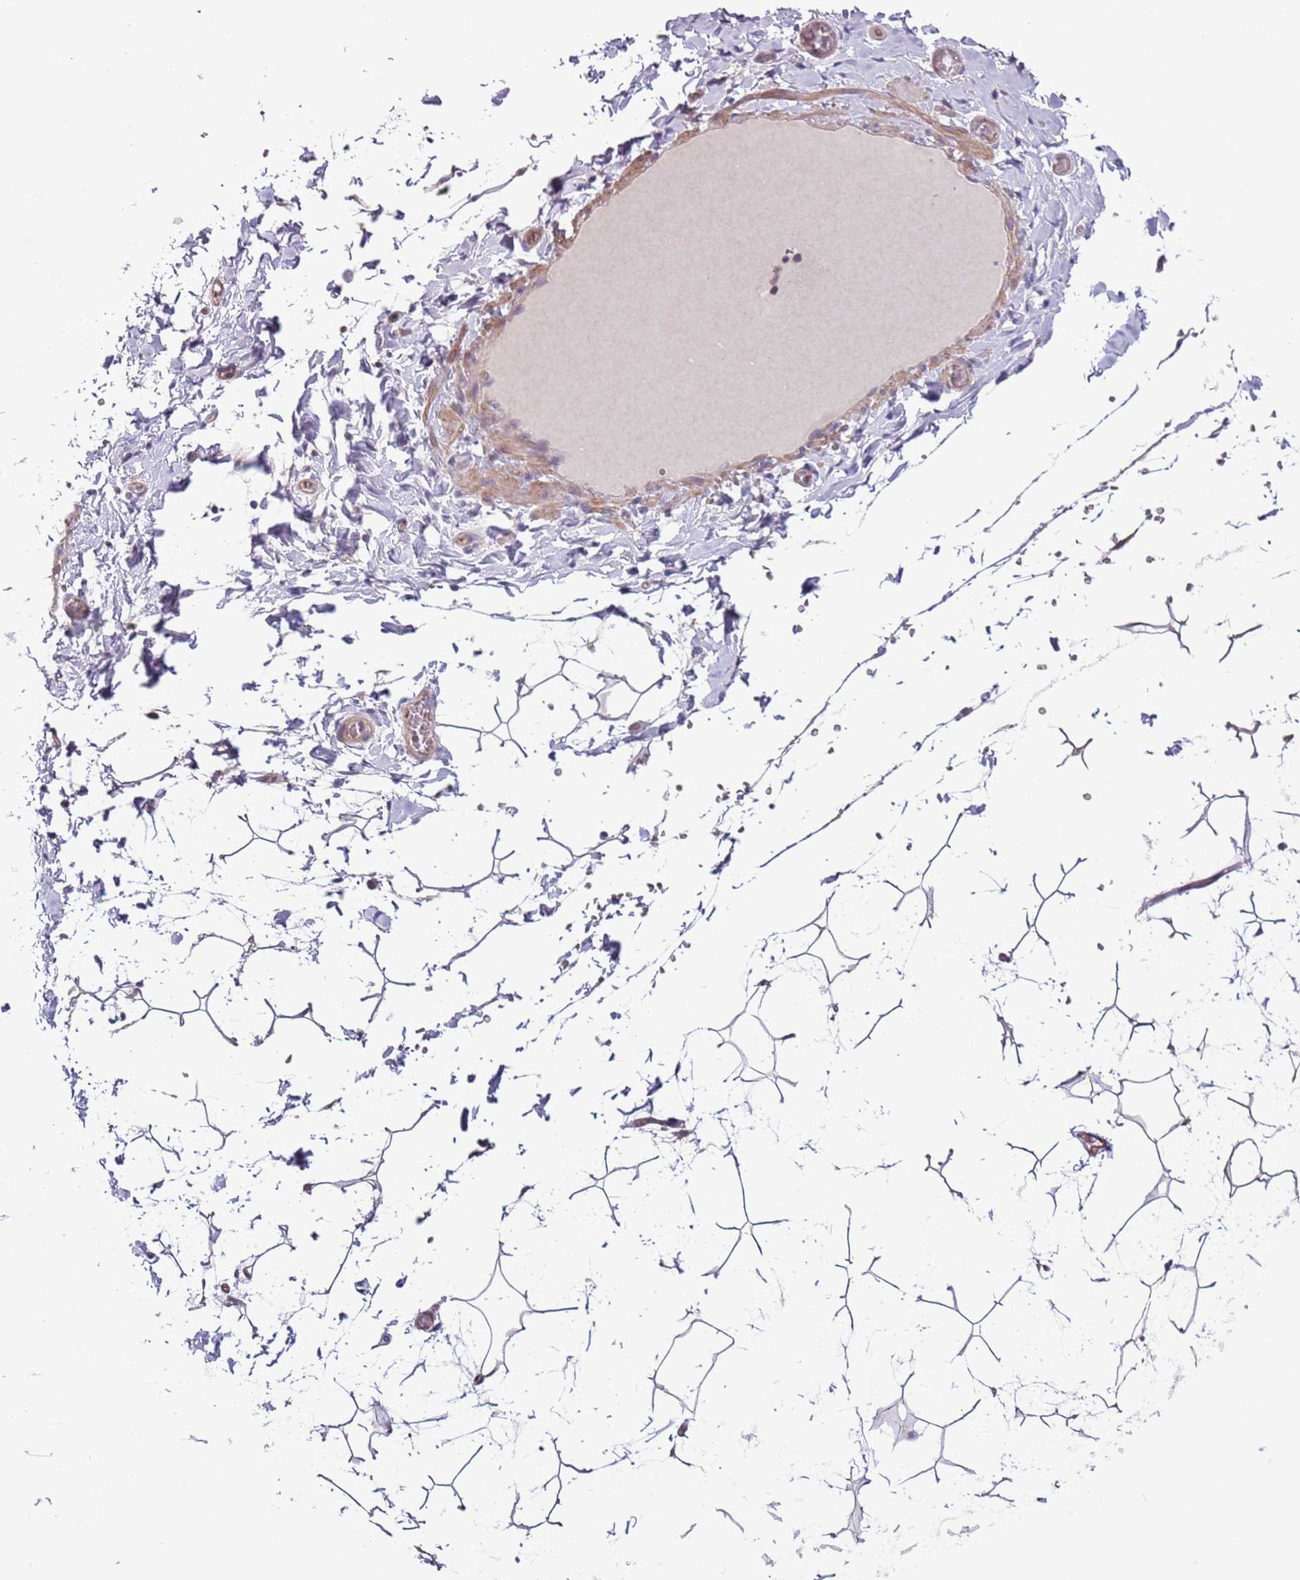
{"staining": {"intensity": "negative", "quantity": "none", "location": "none"}, "tissue": "adipose tissue", "cell_type": "Adipocytes", "image_type": "normal", "snomed": [{"axis": "morphology", "description": "Normal tissue, NOS"}, {"axis": "topography", "description": "Gallbladder"}, {"axis": "topography", "description": "Peripheral nerve tissue"}], "caption": "High power microscopy histopathology image of an IHC image of unremarkable adipose tissue, revealing no significant staining in adipocytes.", "gene": "LPIN2", "patient": {"sex": "male", "age": 38}}